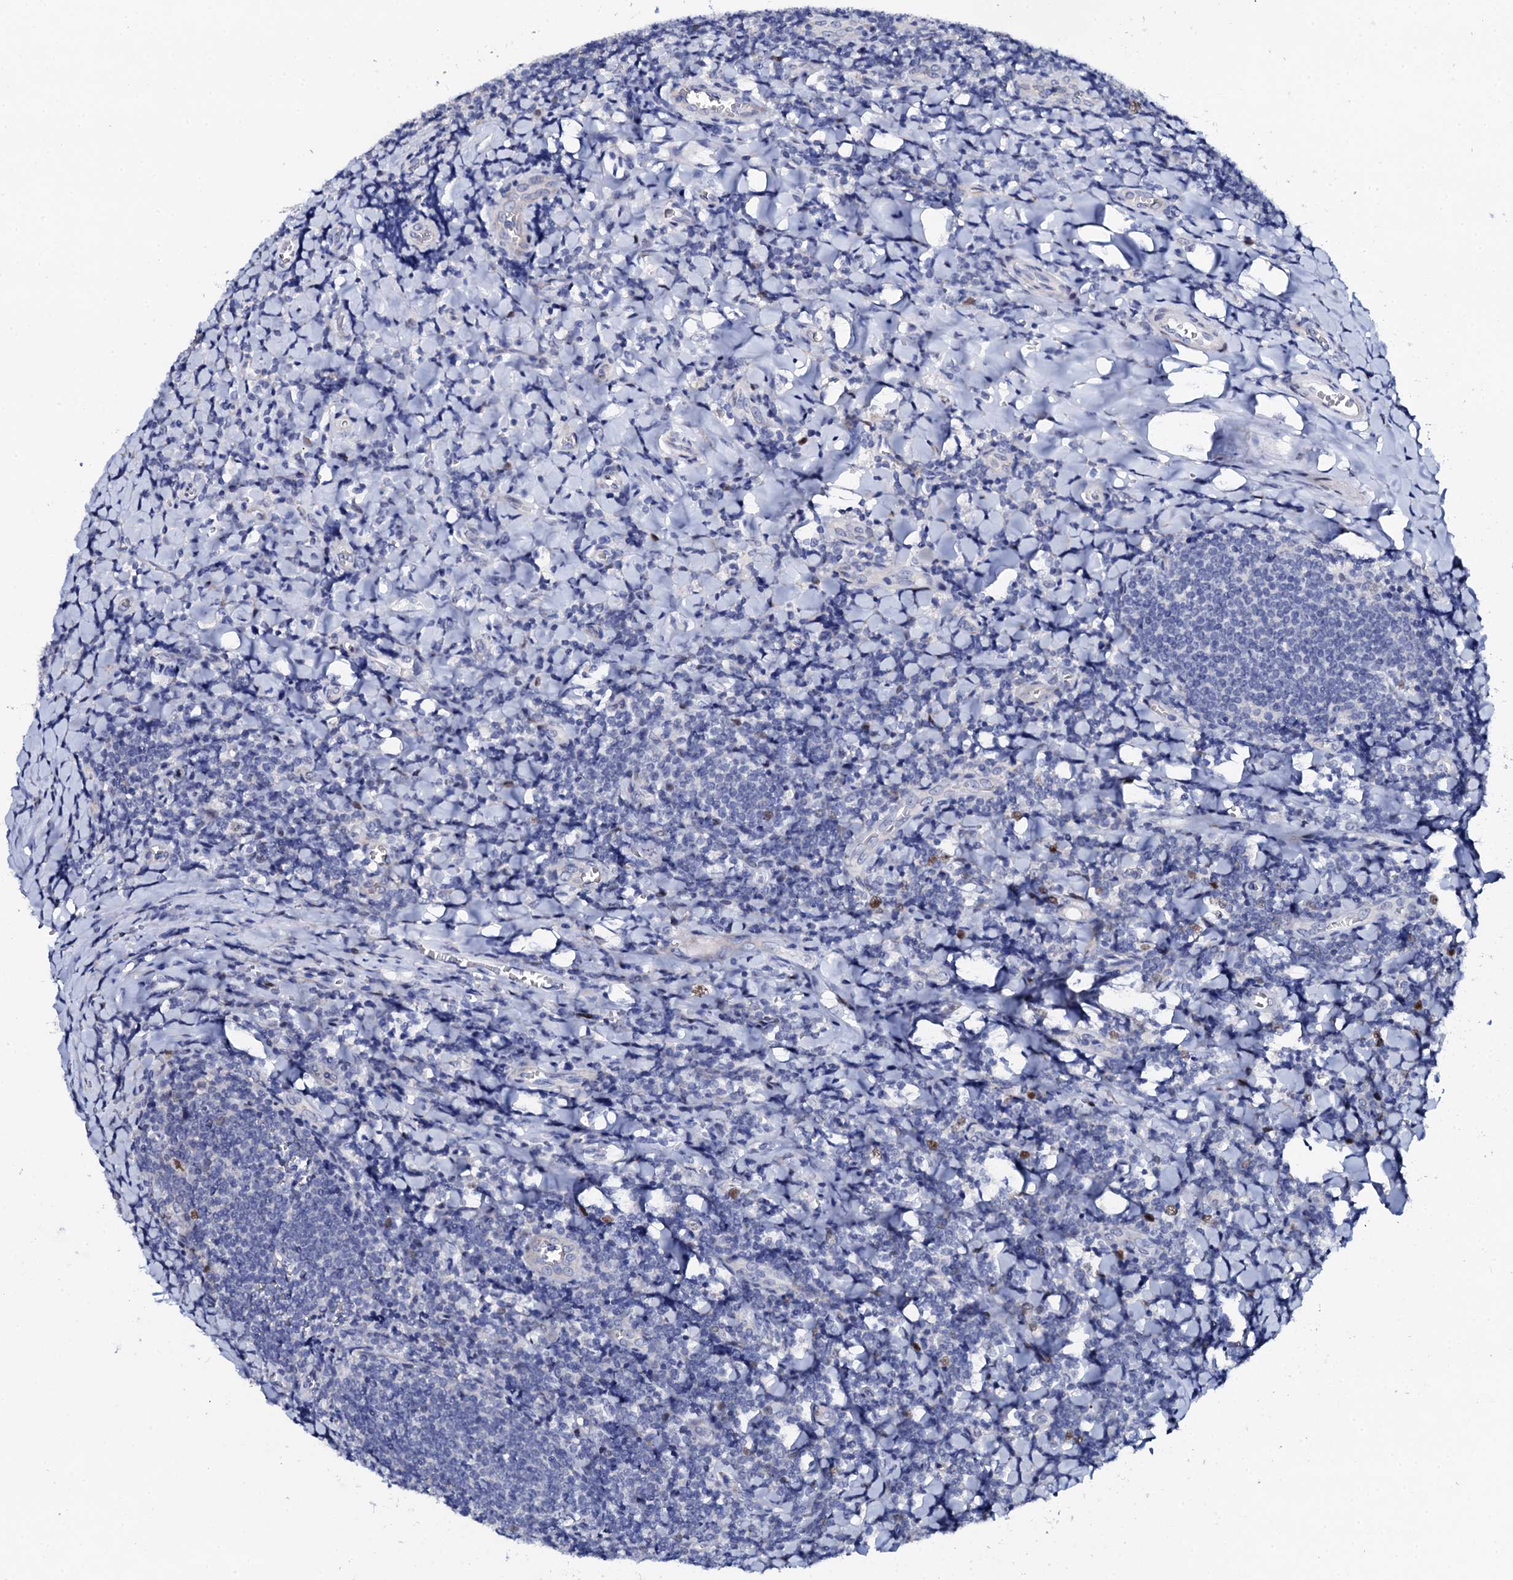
{"staining": {"intensity": "moderate", "quantity": "25%-75%", "location": "nuclear"}, "tissue": "tonsil", "cell_type": "Germinal center cells", "image_type": "normal", "snomed": [{"axis": "morphology", "description": "Normal tissue, NOS"}, {"axis": "topography", "description": "Tonsil"}], "caption": "Germinal center cells demonstrate medium levels of moderate nuclear expression in about 25%-75% of cells in unremarkable human tonsil.", "gene": "NUDT13", "patient": {"sex": "male", "age": 27}}